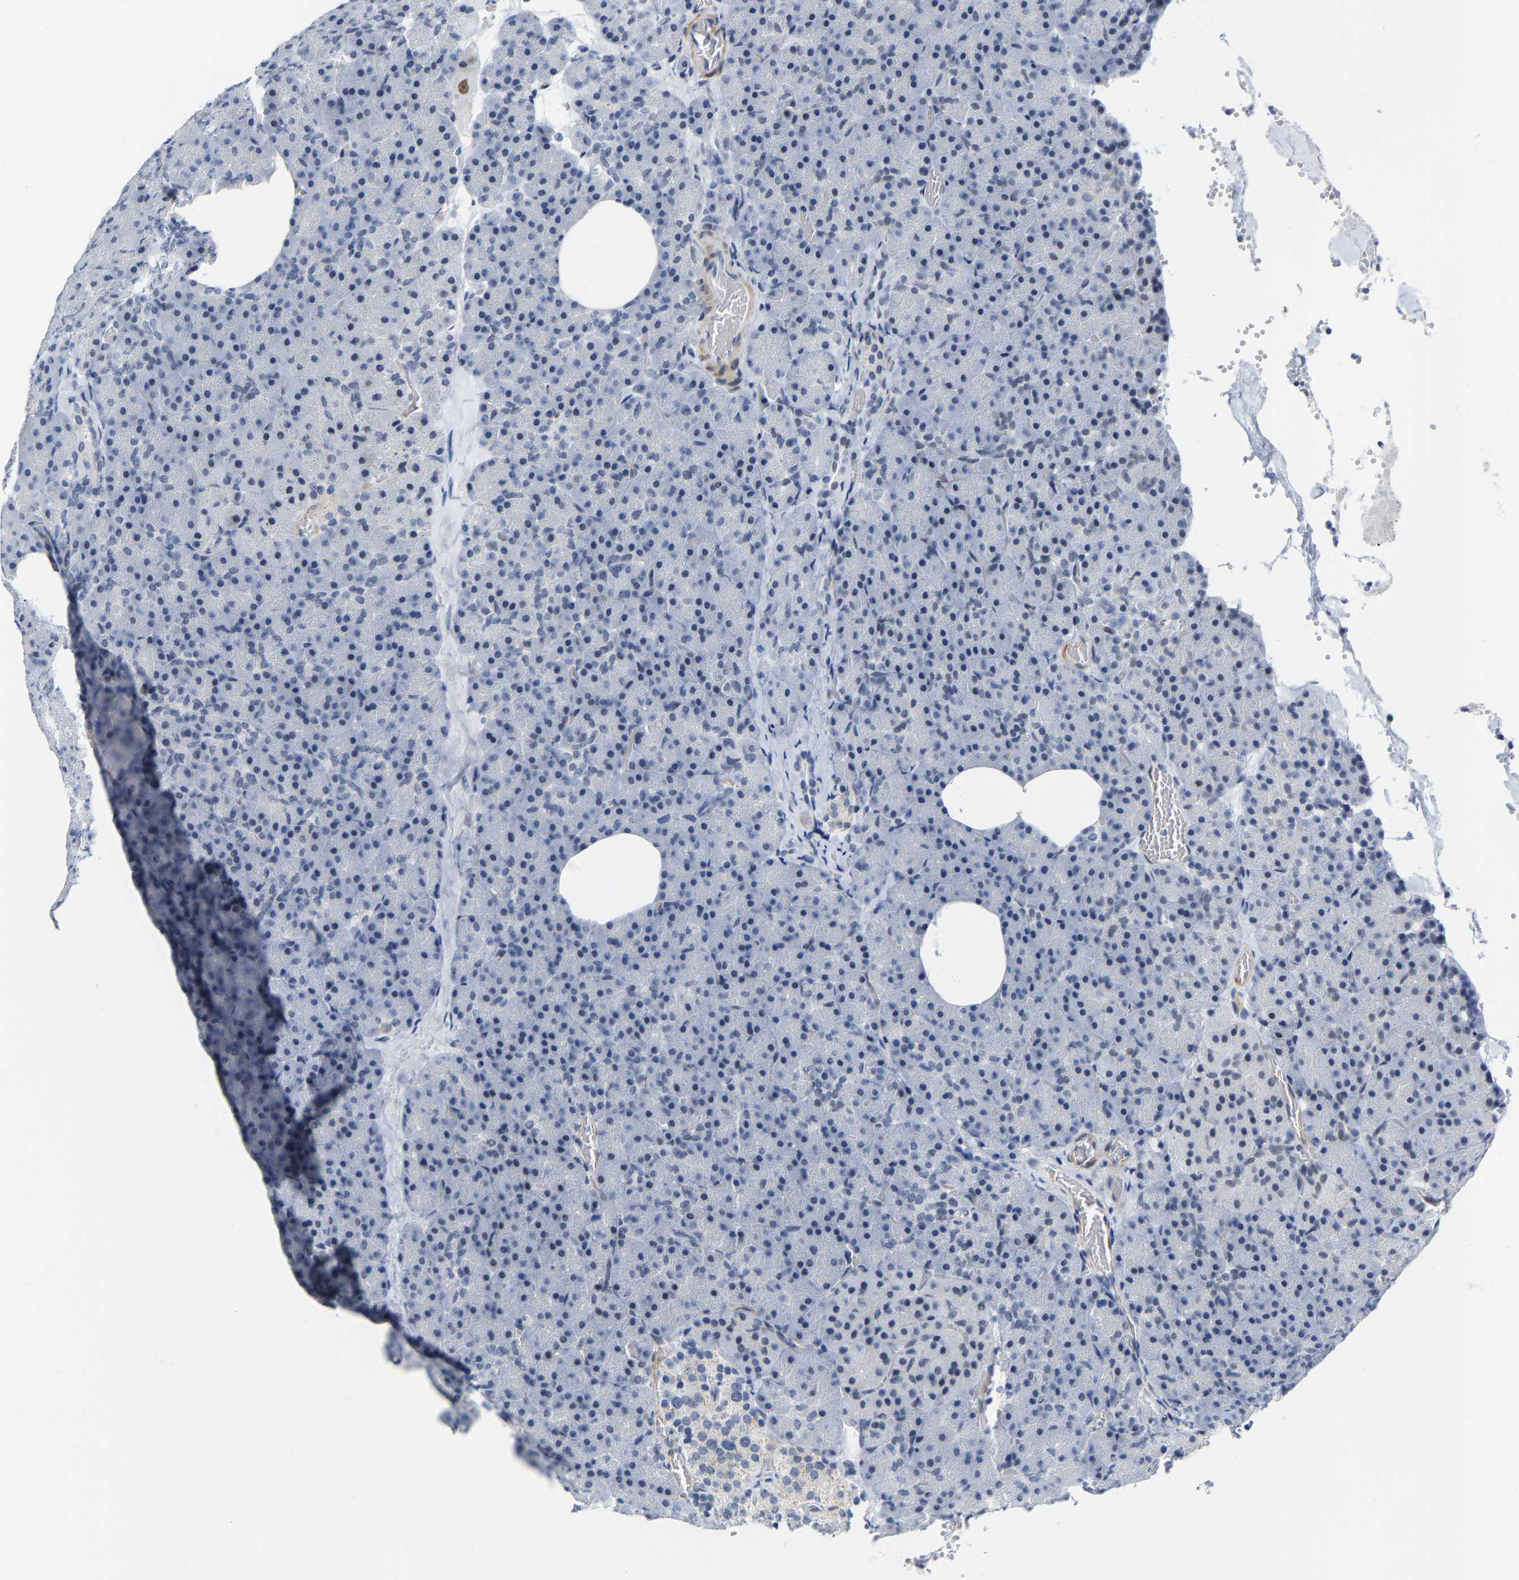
{"staining": {"intensity": "negative", "quantity": "none", "location": "none"}, "tissue": "pancreas", "cell_type": "Exocrine glandular cells", "image_type": "normal", "snomed": [{"axis": "morphology", "description": "Normal tissue, NOS"}, {"axis": "morphology", "description": "Carcinoid, malignant, NOS"}, {"axis": "topography", "description": "Pancreas"}], "caption": "Immunohistochemical staining of unremarkable pancreas displays no significant positivity in exocrine glandular cells.", "gene": "FAM180A", "patient": {"sex": "female", "age": 35}}